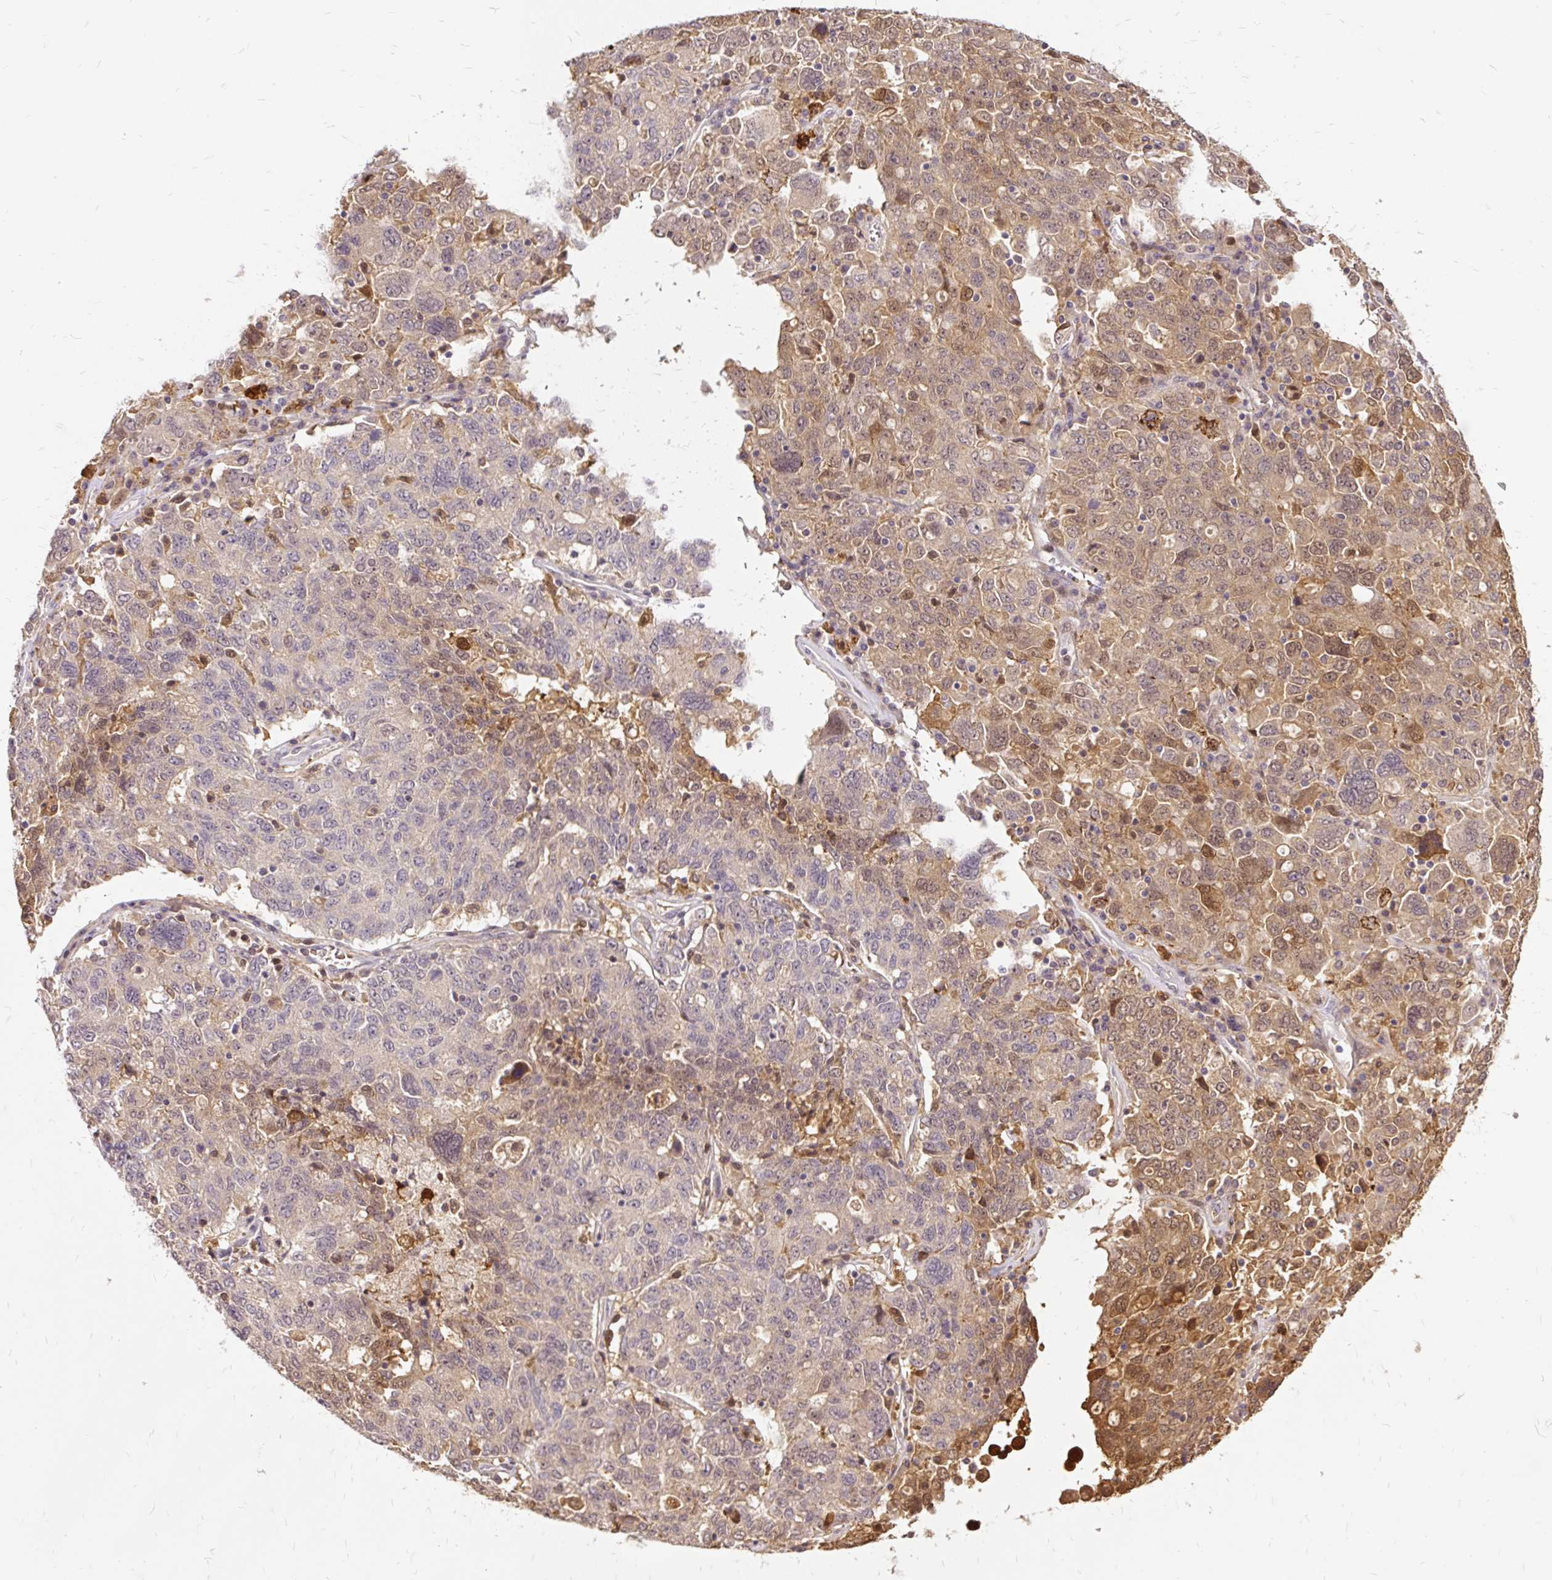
{"staining": {"intensity": "moderate", "quantity": "<25%", "location": "cytoplasmic/membranous"}, "tissue": "ovarian cancer", "cell_type": "Tumor cells", "image_type": "cancer", "snomed": [{"axis": "morphology", "description": "Carcinoma, endometroid"}, {"axis": "topography", "description": "Ovary"}], "caption": "IHC histopathology image of endometroid carcinoma (ovarian) stained for a protein (brown), which displays low levels of moderate cytoplasmic/membranous positivity in about <25% of tumor cells.", "gene": "AP5S1", "patient": {"sex": "female", "age": 62}}